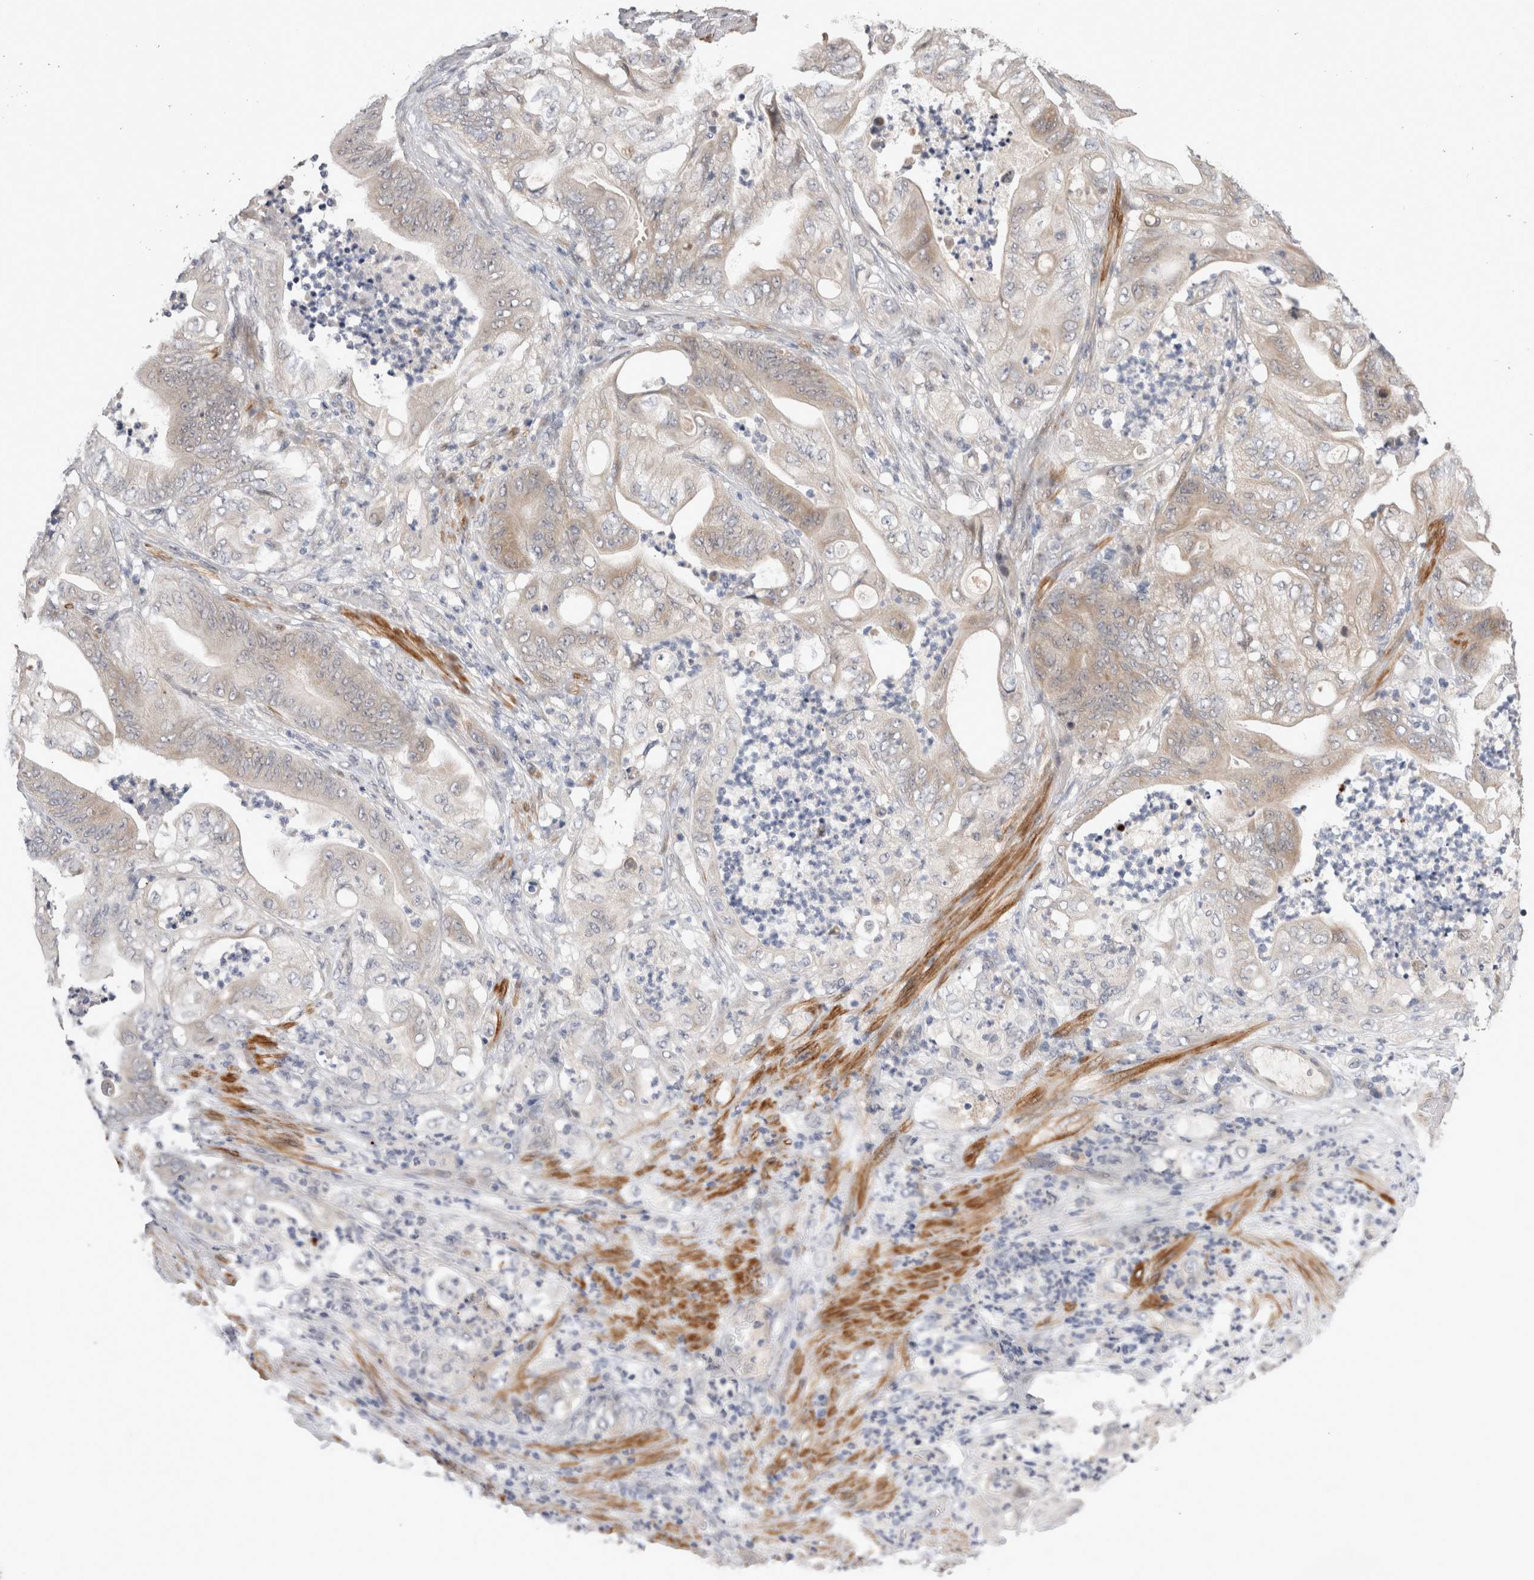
{"staining": {"intensity": "weak", "quantity": "<25%", "location": "cytoplasmic/membranous"}, "tissue": "stomach cancer", "cell_type": "Tumor cells", "image_type": "cancer", "snomed": [{"axis": "morphology", "description": "Adenocarcinoma, NOS"}, {"axis": "topography", "description": "Stomach"}], "caption": "High power microscopy photomicrograph of an immunohistochemistry photomicrograph of stomach cancer (adenocarcinoma), revealing no significant positivity in tumor cells. (IHC, brightfield microscopy, high magnification).", "gene": "CRYBG1", "patient": {"sex": "female", "age": 73}}